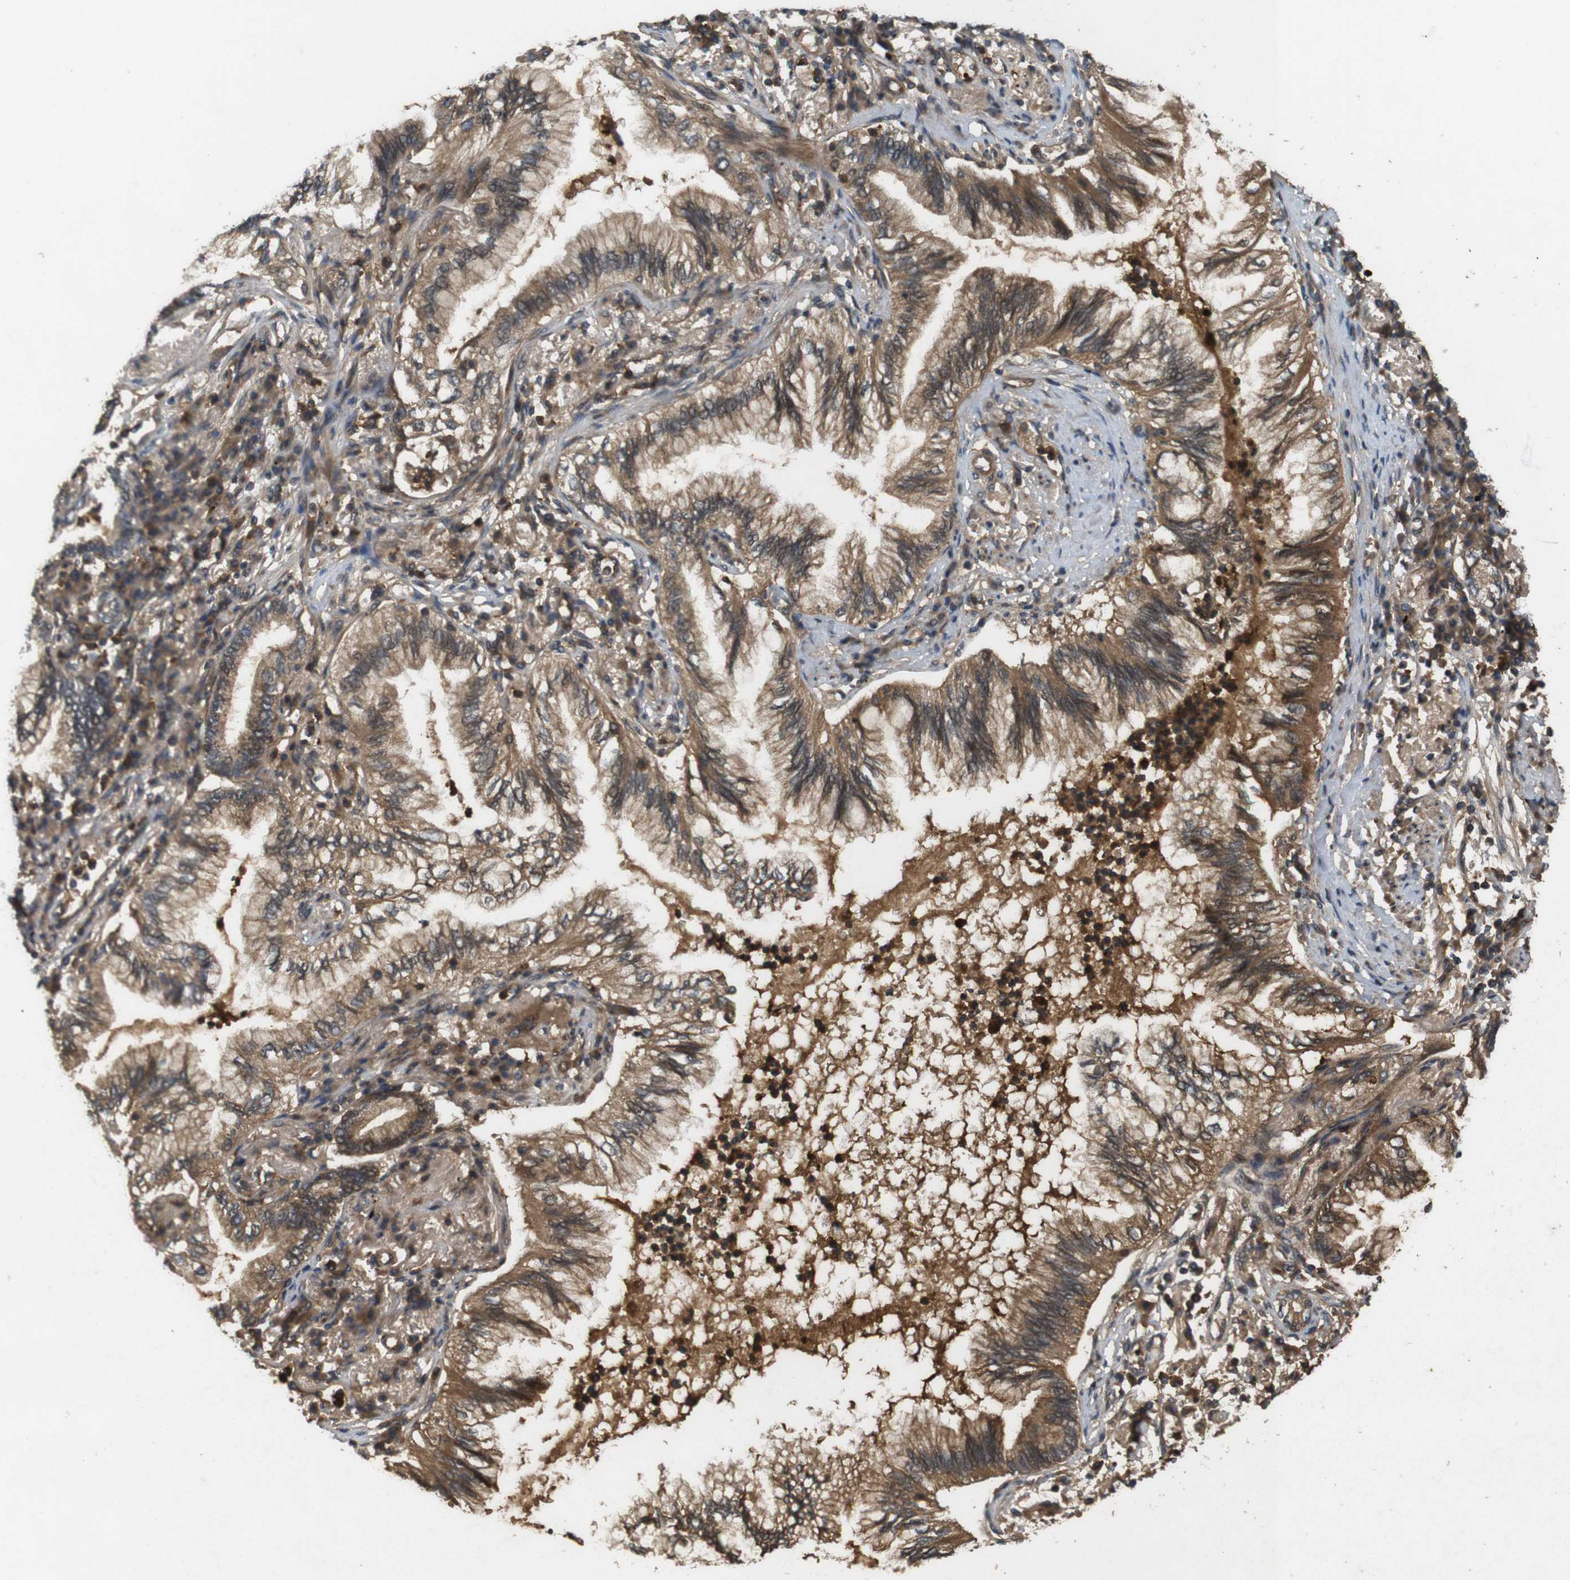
{"staining": {"intensity": "moderate", "quantity": ">75%", "location": "cytoplasmic/membranous"}, "tissue": "lung cancer", "cell_type": "Tumor cells", "image_type": "cancer", "snomed": [{"axis": "morphology", "description": "Normal tissue, NOS"}, {"axis": "morphology", "description": "Adenocarcinoma, NOS"}, {"axis": "topography", "description": "Bronchus"}, {"axis": "topography", "description": "Lung"}], "caption": "Immunohistochemical staining of lung cancer displays medium levels of moderate cytoplasmic/membranous protein positivity in about >75% of tumor cells.", "gene": "NFKBIE", "patient": {"sex": "female", "age": 70}}